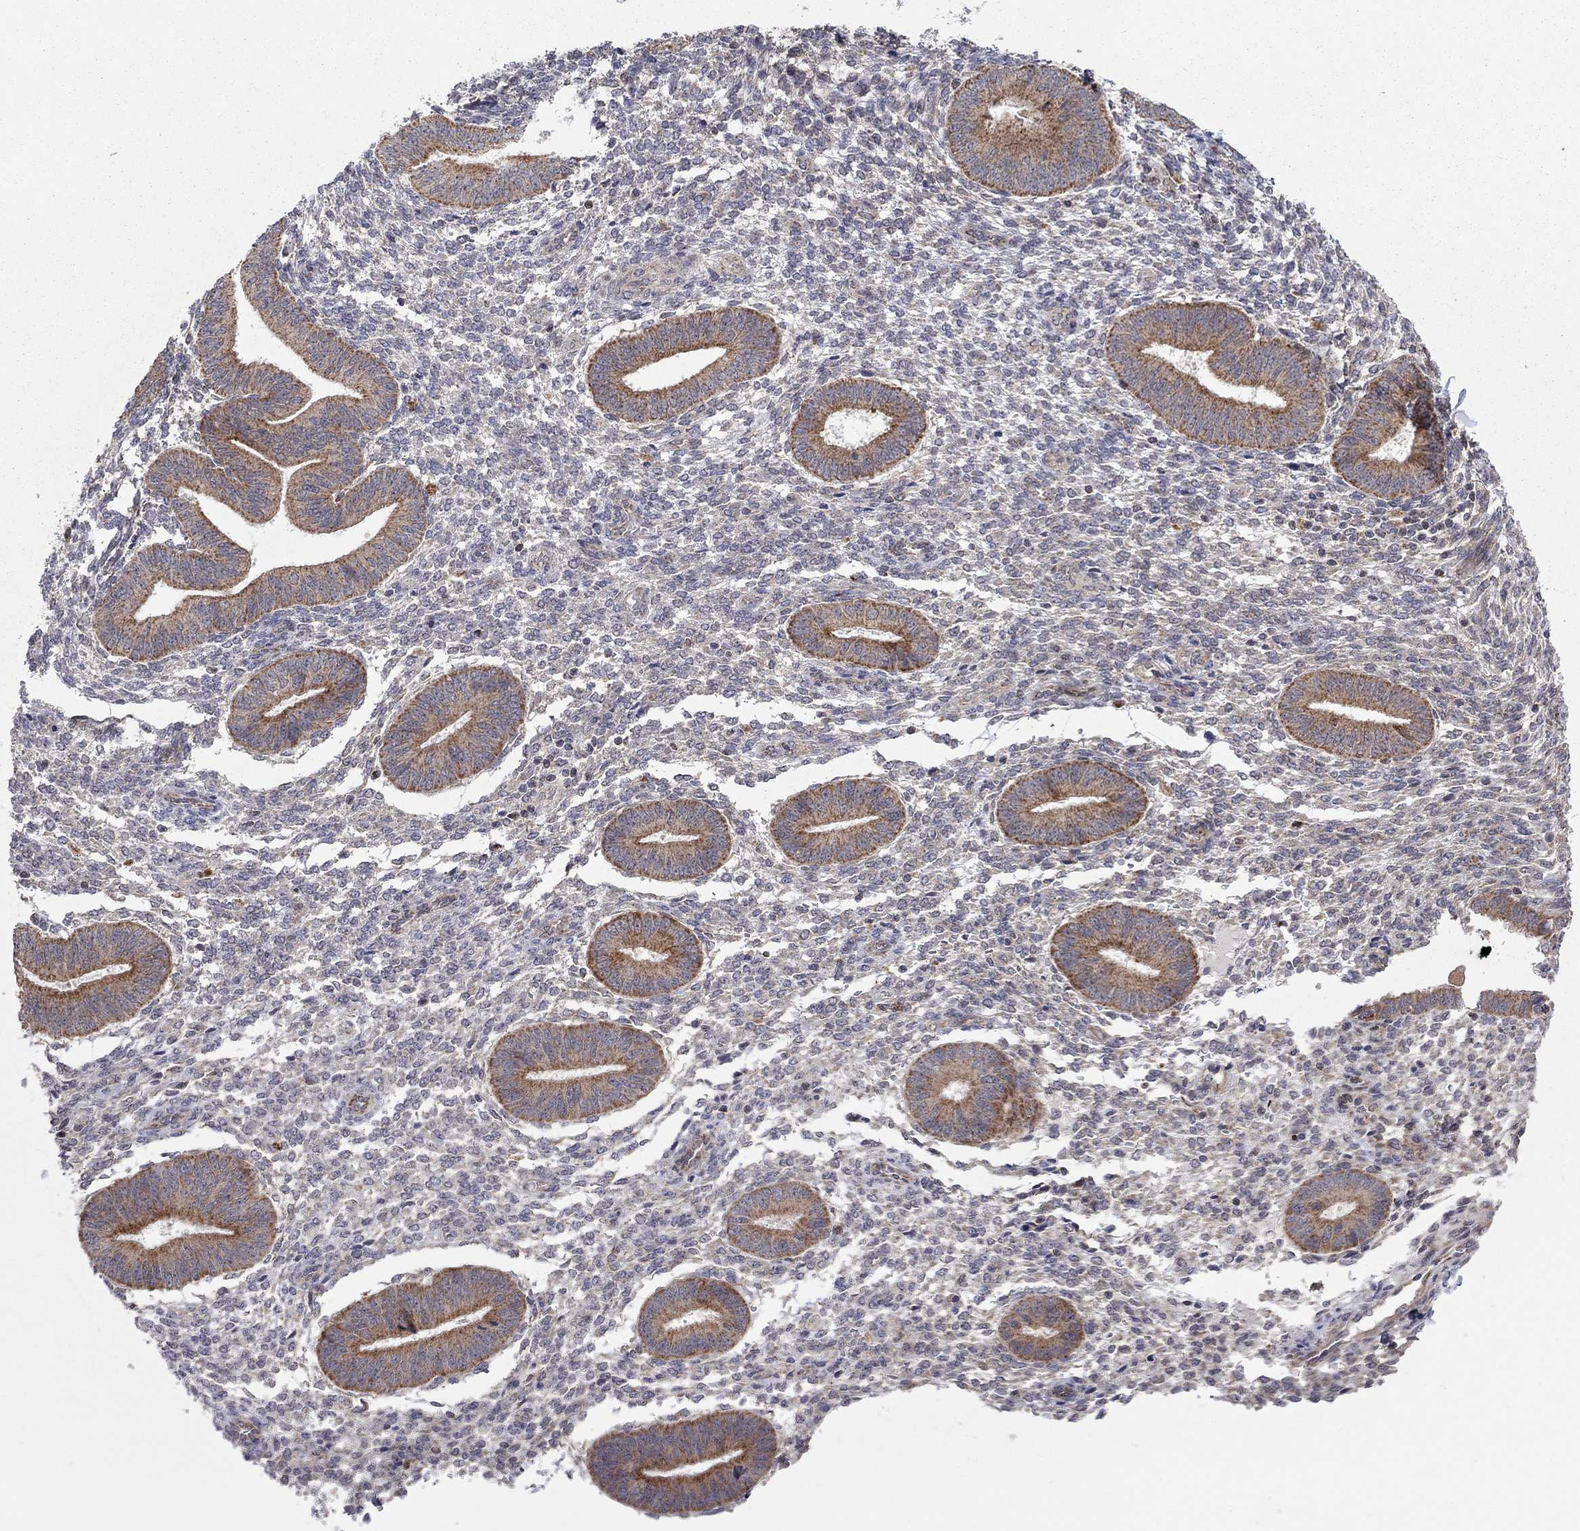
{"staining": {"intensity": "weak", "quantity": "<25%", "location": "cytoplasmic/membranous"}, "tissue": "endometrium", "cell_type": "Cells in endometrial stroma", "image_type": "normal", "snomed": [{"axis": "morphology", "description": "Normal tissue, NOS"}, {"axis": "topography", "description": "Endometrium"}], "caption": "Immunohistochemistry photomicrograph of unremarkable human endometrium stained for a protein (brown), which demonstrates no positivity in cells in endometrial stroma.", "gene": "IDS", "patient": {"sex": "female", "age": 47}}